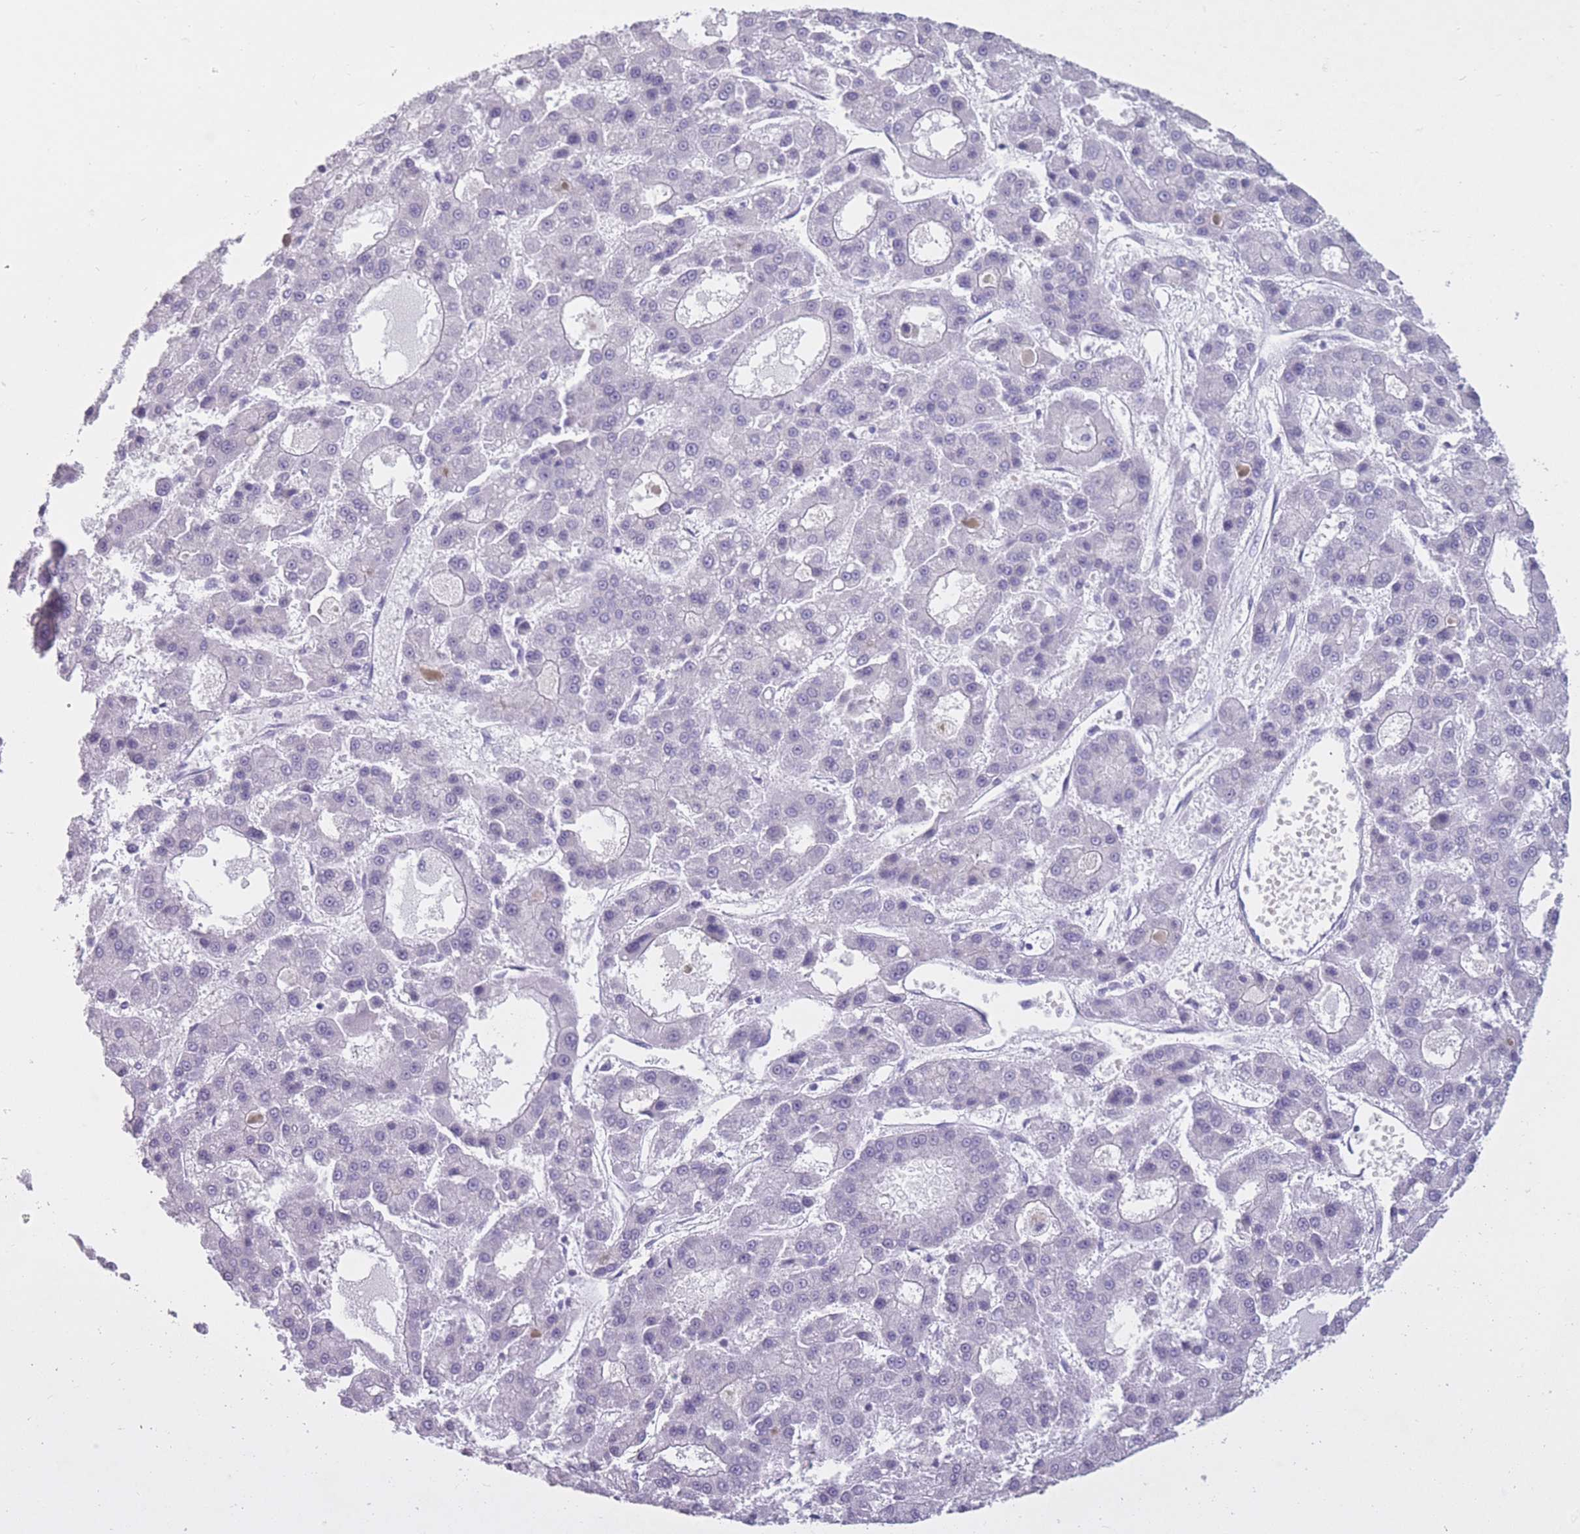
{"staining": {"intensity": "negative", "quantity": "none", "location": "none"}, "tissue": "liver cancer", "cell_type": "Tumor cells", "image_type": "cancer", "snomed": [{"axis": "morphology", "description": "Carcinoma, Hepatocellular, NOS"}, {"axis": "topography", "description": "Liver"}], "caption": "Micrograph shows no significant protein positivity in tumor cells of hepatocellular carcinoma (liver).", "gene": "GOLGA6D", "patient": {"sex": "male", "age": 70}}